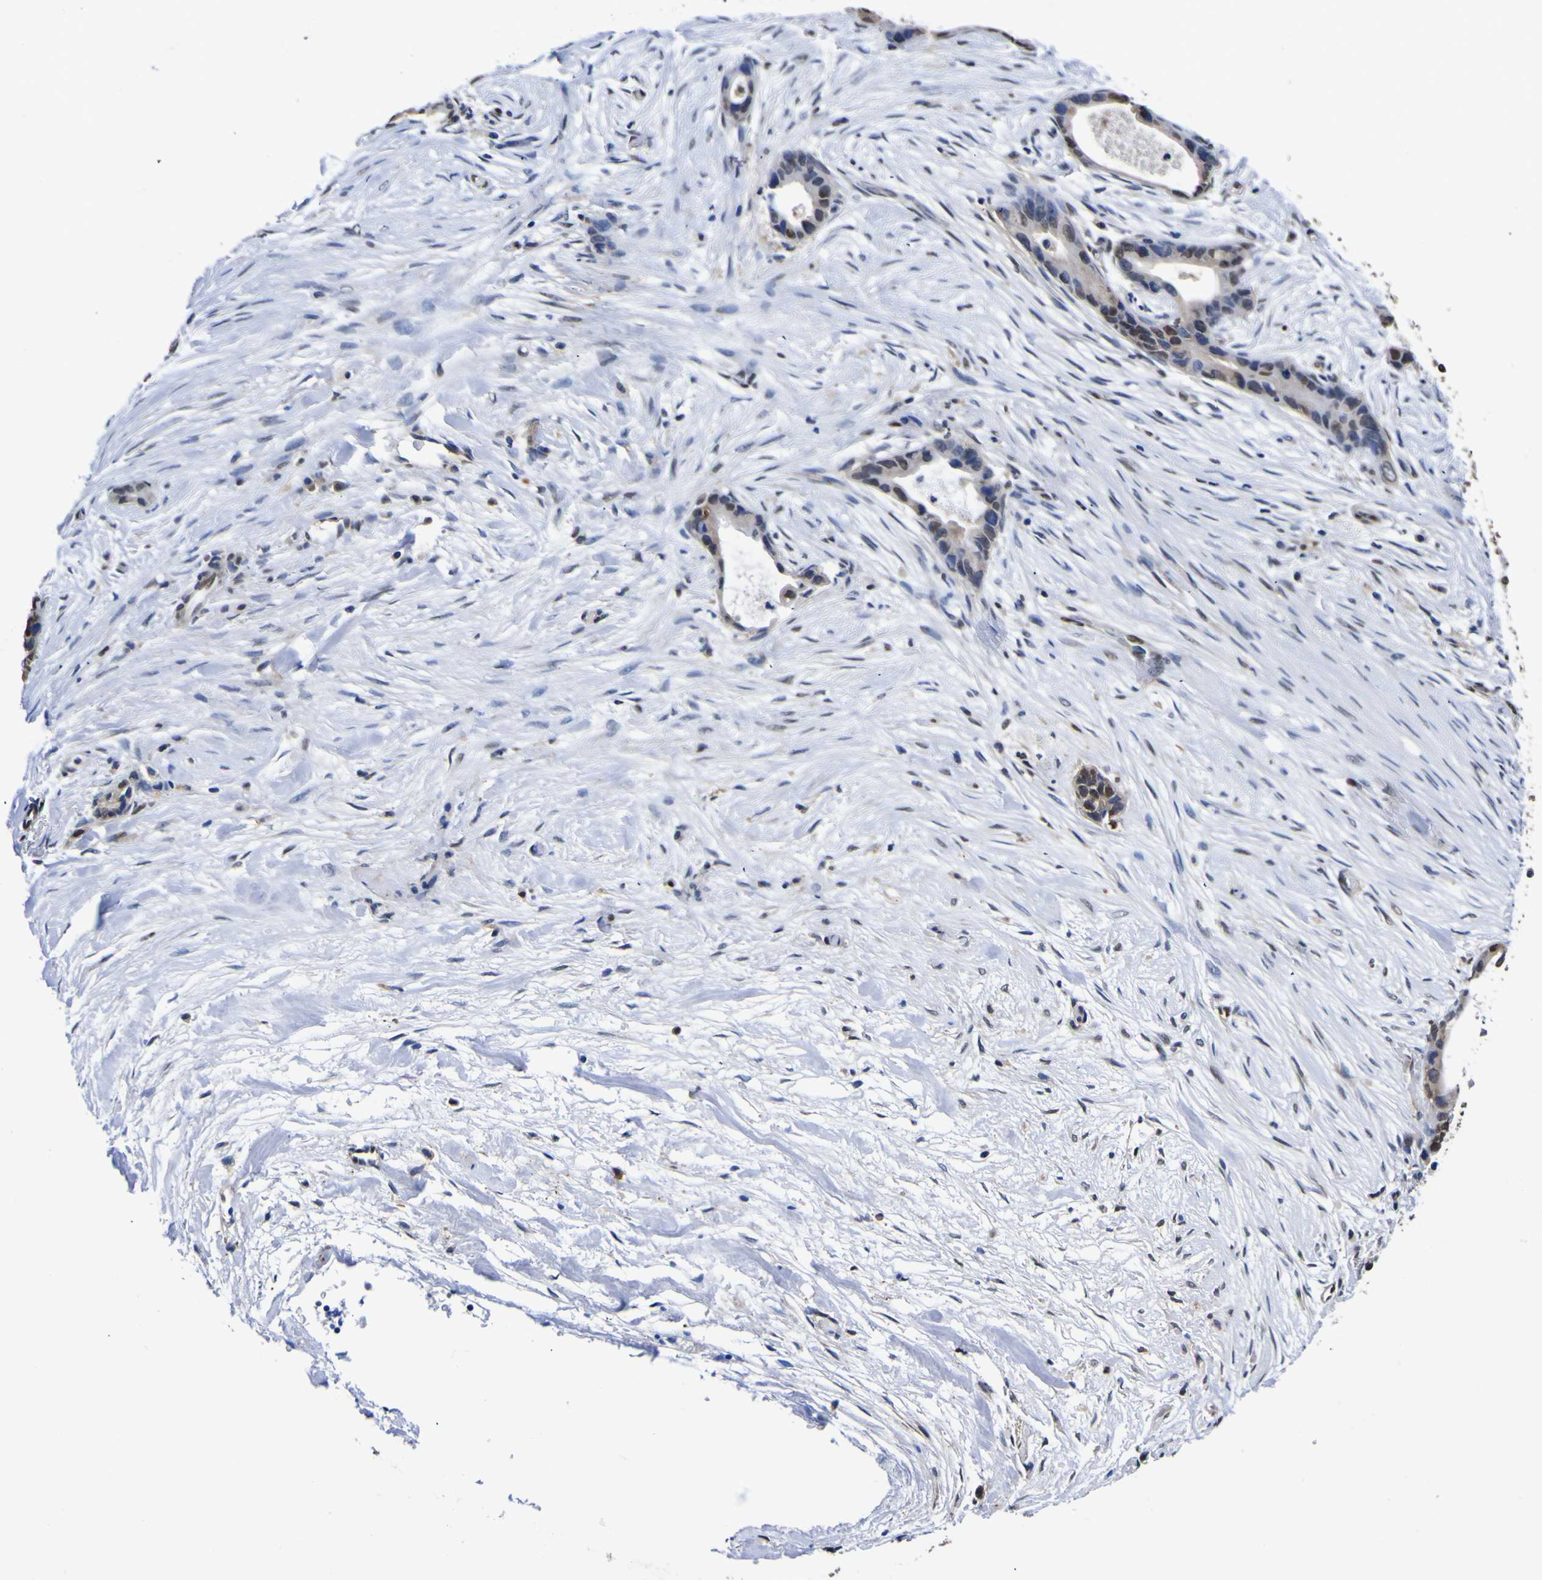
{"staining": {"intensity": "weak", "quantity": "25%-75%", "location": "nuclear"}, "tissue": "liver cancer", "cell_type": "Tumor cells", "image_type": "cancer", "snomed": [{"axis": "morphology", "description": "Cholangiocarcinoma"}, {"axis": "topography", "description": "Liver"}], "caption": "The photomicrograph demonstrates a brown stain indicating the presence of a protein in the nuclear of tumor cells in liver cholangiocarcinoma. (DAB IHC with brightfield microscopy, high magnification).", "gene": "FAM110B", "patient": {"sex": "female", "age": 55}}